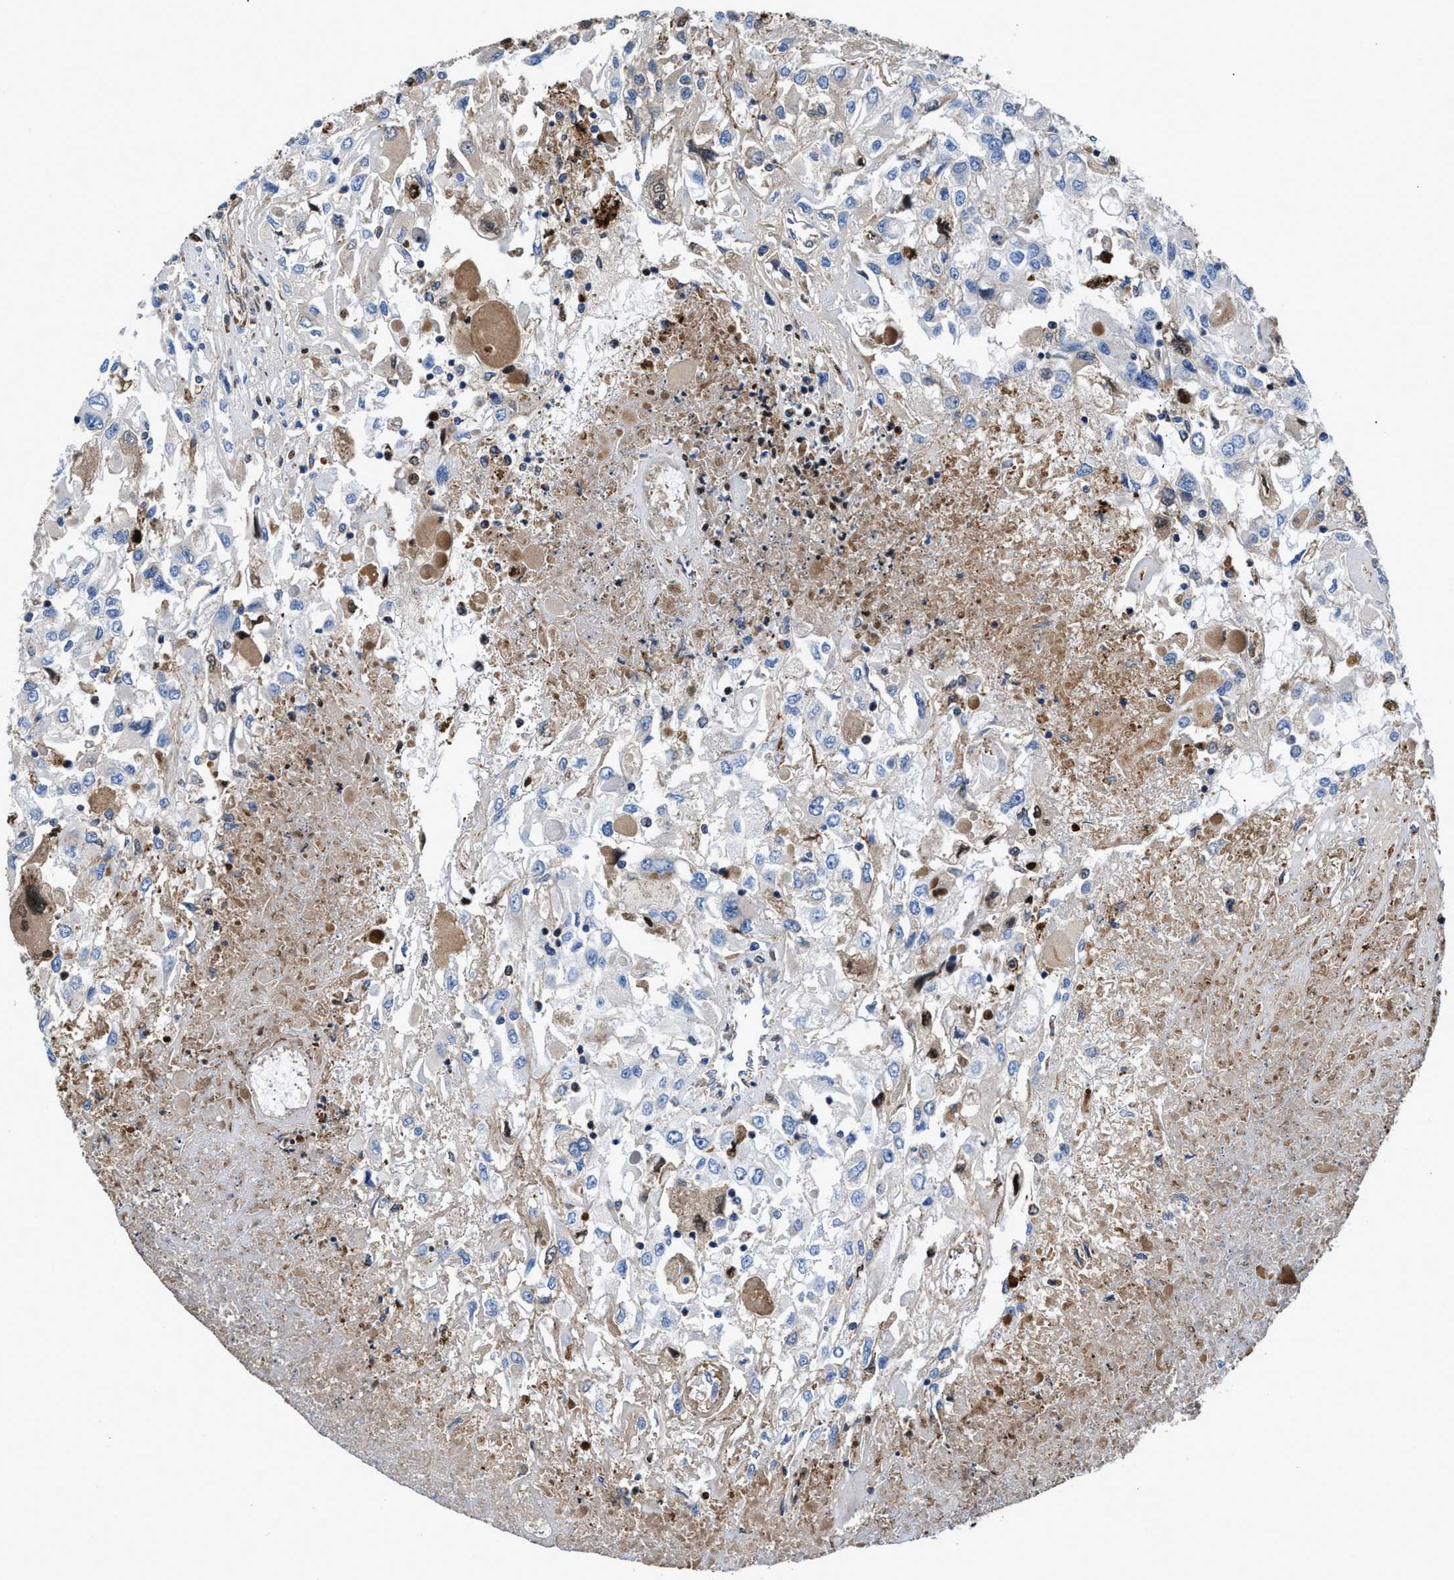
{"staining": {"intensity": "negative", "quantity": "none", "location": "none"}, "tissue": "renal cancer", "cell_type": "Tumor cells", "image_type": "cancer", "snomed": [{"axis": "morphology", "description": "Adenocarcinoma, NOS"}, {"axis": "topography", "description": "Kidney"}], "caption": "An immunohistochemistry (IHC) image of renal adenocarcinoma is shown. There is no staining in tumor cells of renal adenocarcinoma.", "gene": "PRR15L", "patient": {"sex": "female", "age": 52}}